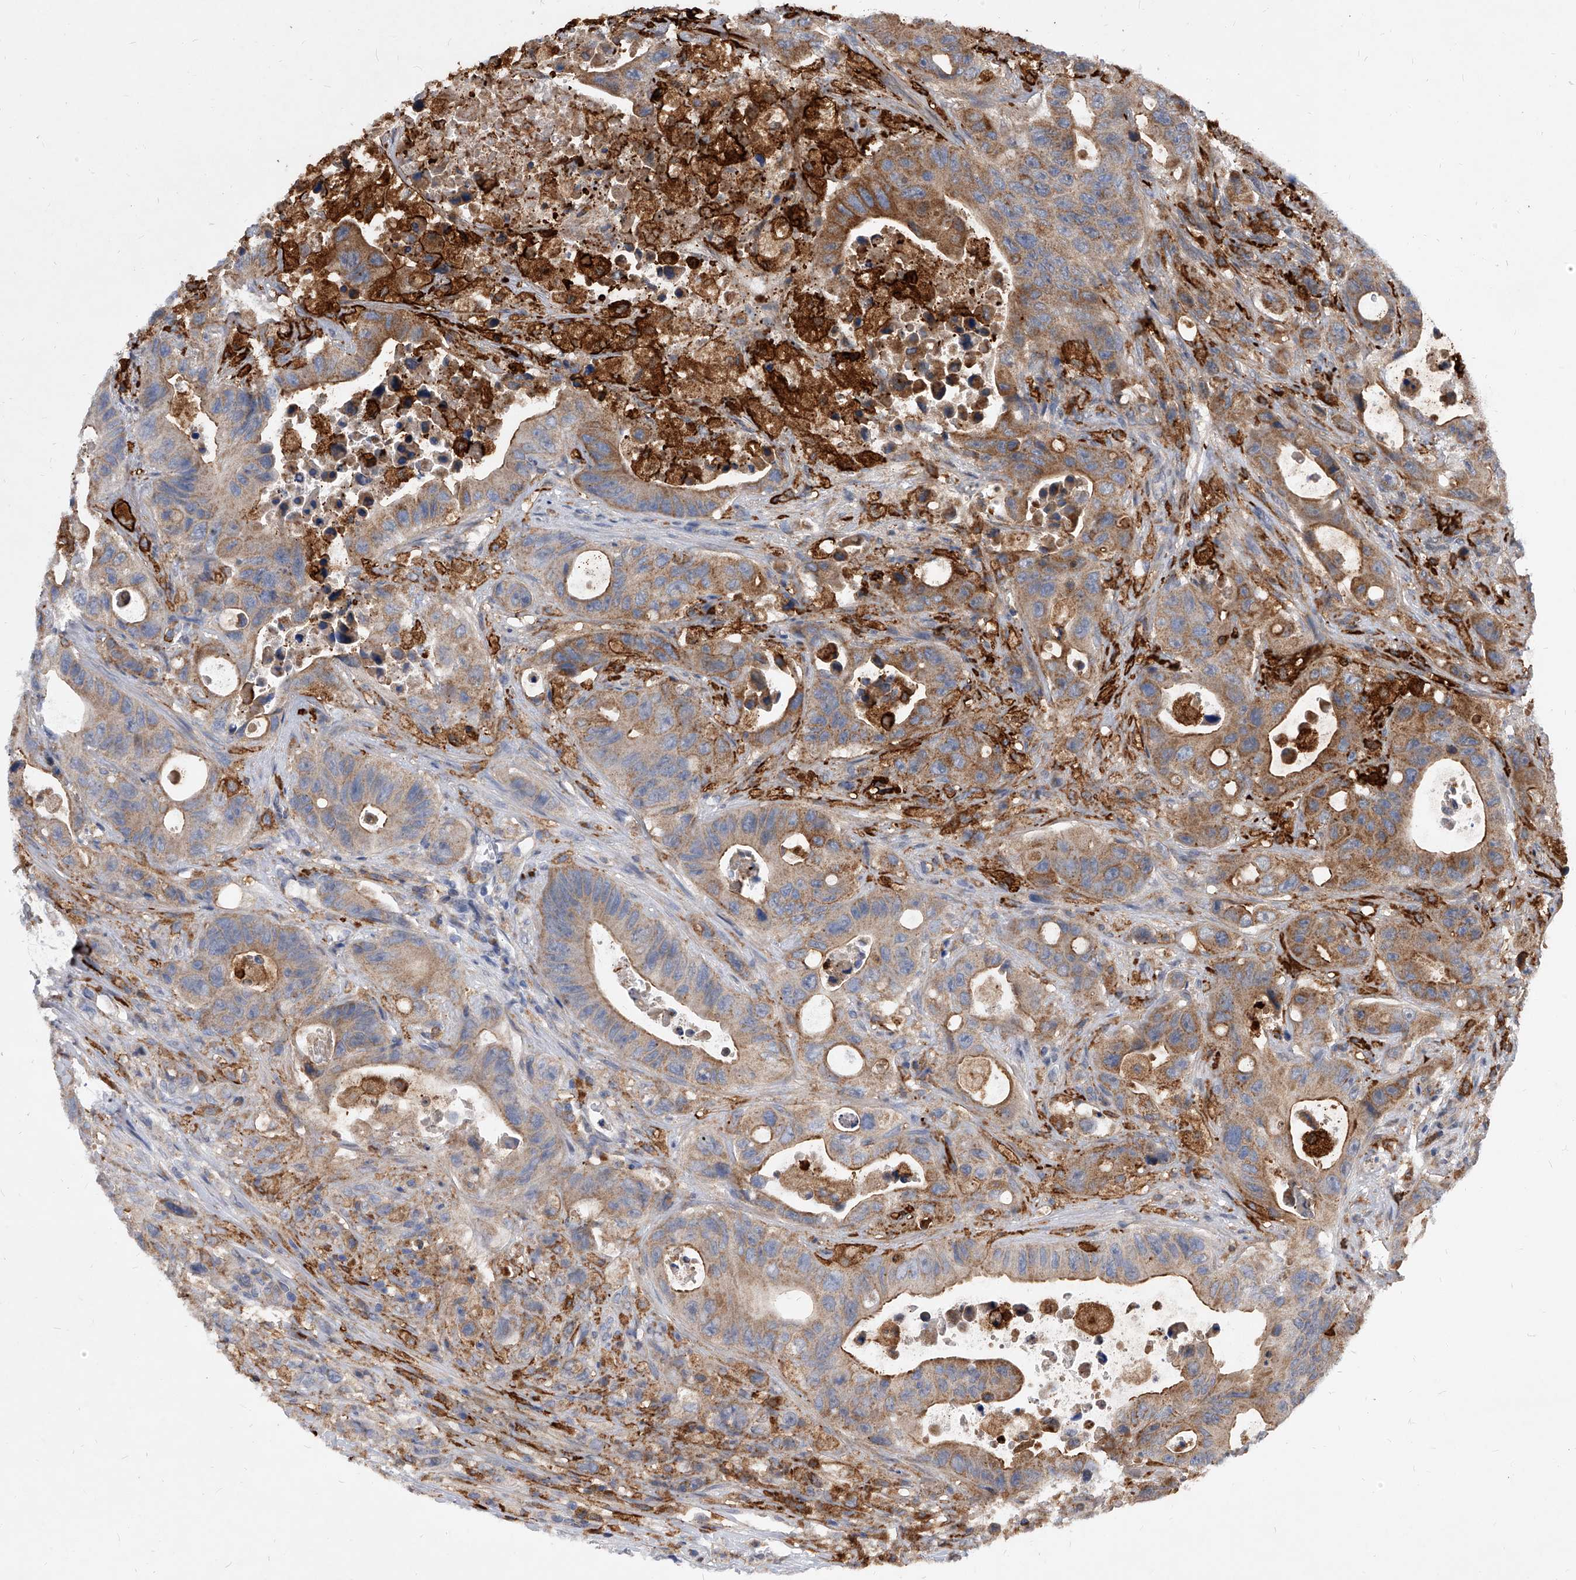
{"staining": {"intensity": "moderate", "quantity": ">75%", "location": "cytoplasmic/membranous"}, "tissue": "colorectal cancer", "cell_type": "Tumor cells", "image_type": "cancer", "snomed": [{"axis": "morphology", "description": "Adenocarcinoma, NOS"}, {"axis": "topography", "description": "Colon"}], "caption": "IHC histopathology image of colorectal adenocarcinoma stained for a protein (brown), which displays medium levels of moderate cytoplasmic/membranous expression in approximately >75% of tumor cells.", "gene": "SOBP", "patient": {"sex": "female", "age": 46}}